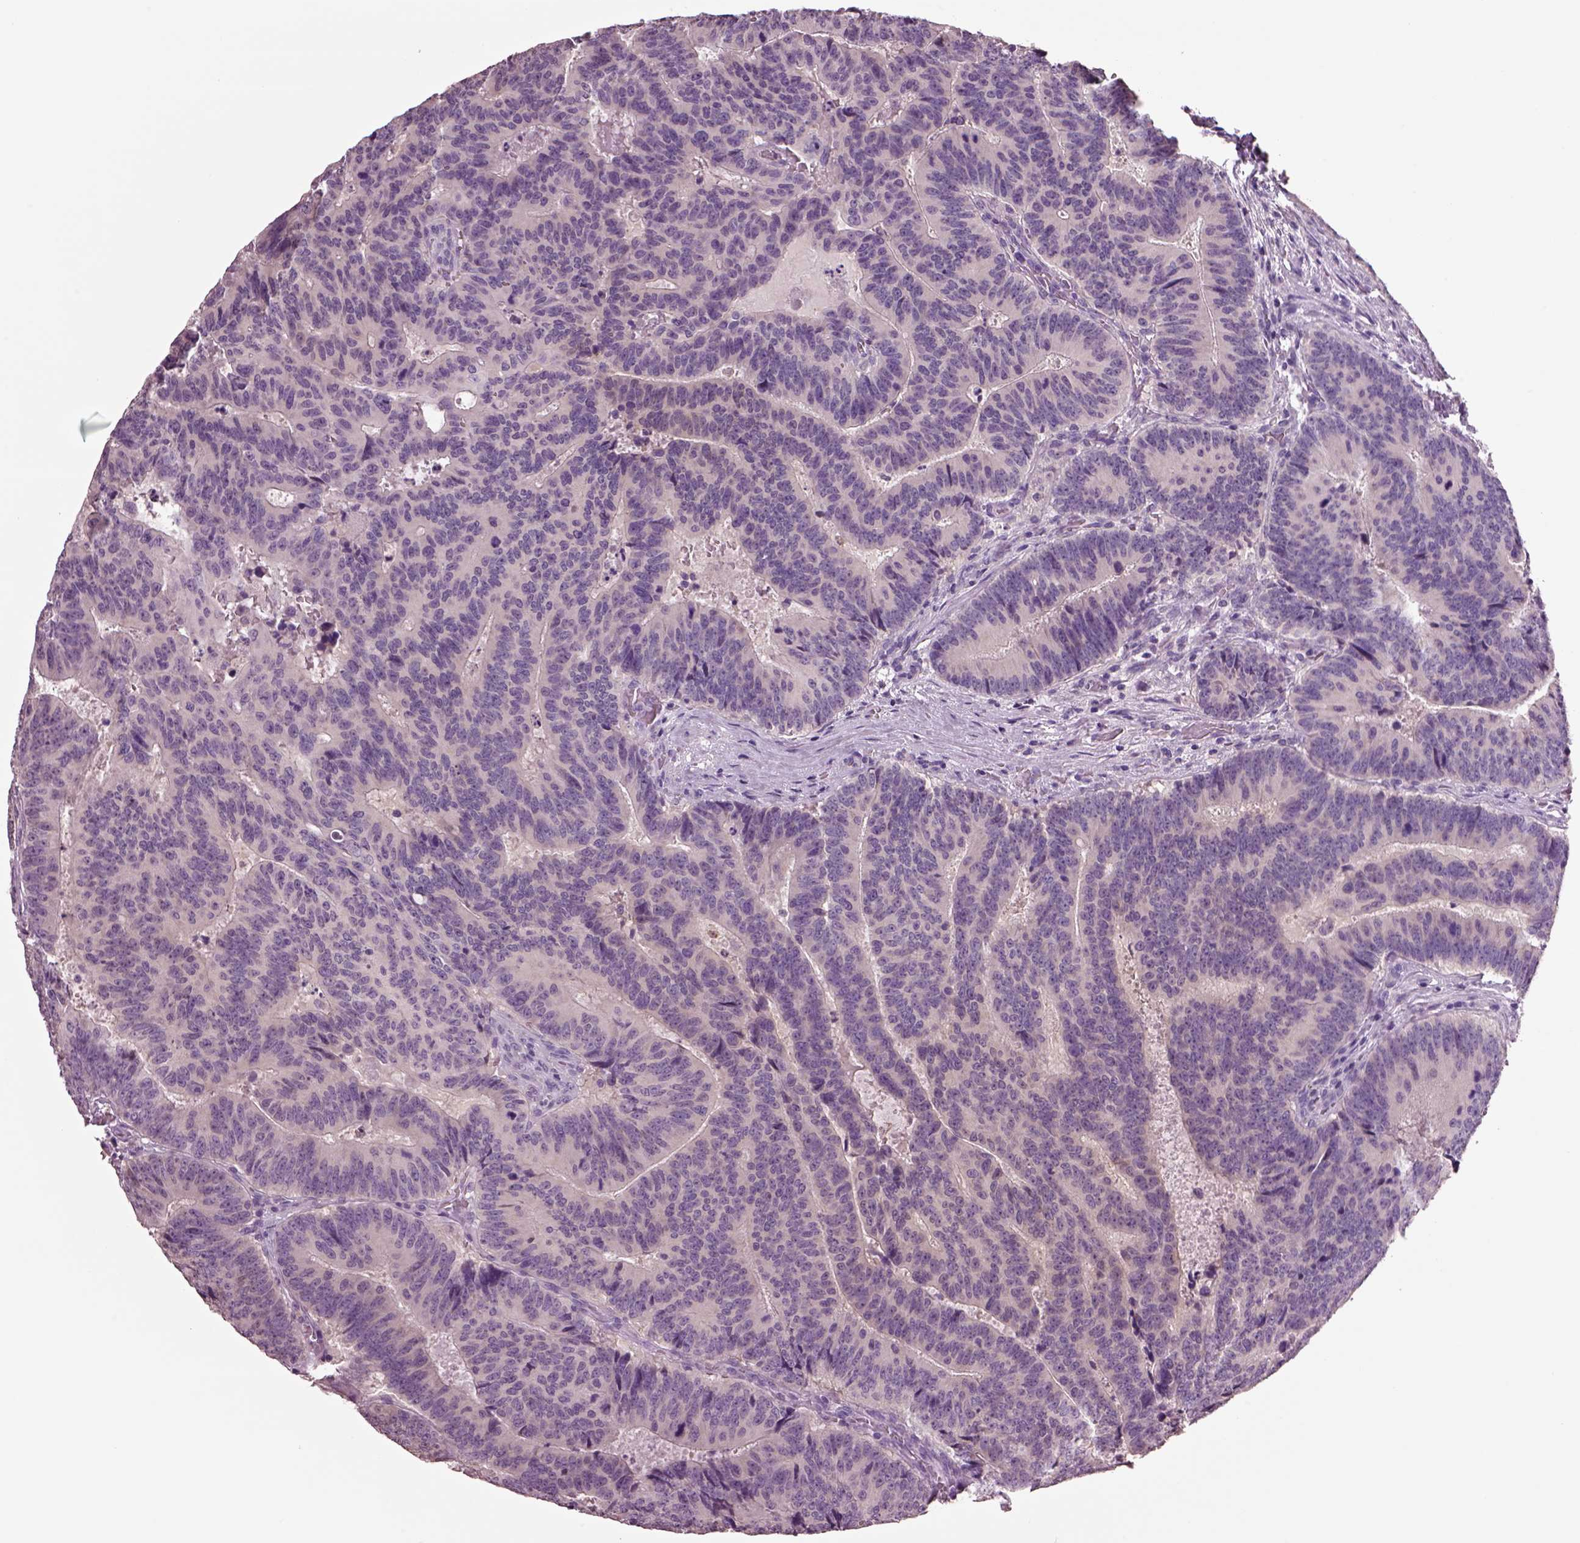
{"staining": {"intensity": "negative", "quantity": "none", "location": "none"}, "tissue": "colorectal cancer", "cell_type": "Tumor cells", "image_type": "cancer", "snomed": [{"axis": "morphology", "description": "Adenocarcinoma, NOS"}, {"axis": "topography", "description": "Colon"}], "caption": "Immunohistochemistry (IHC) photomicrograph of human colorectal cancer stained for a protein (brown), which reveals no positivity in tumor cells.", "gene": "CLPSL1", "patient": {"sex": "female", "age": 82}}